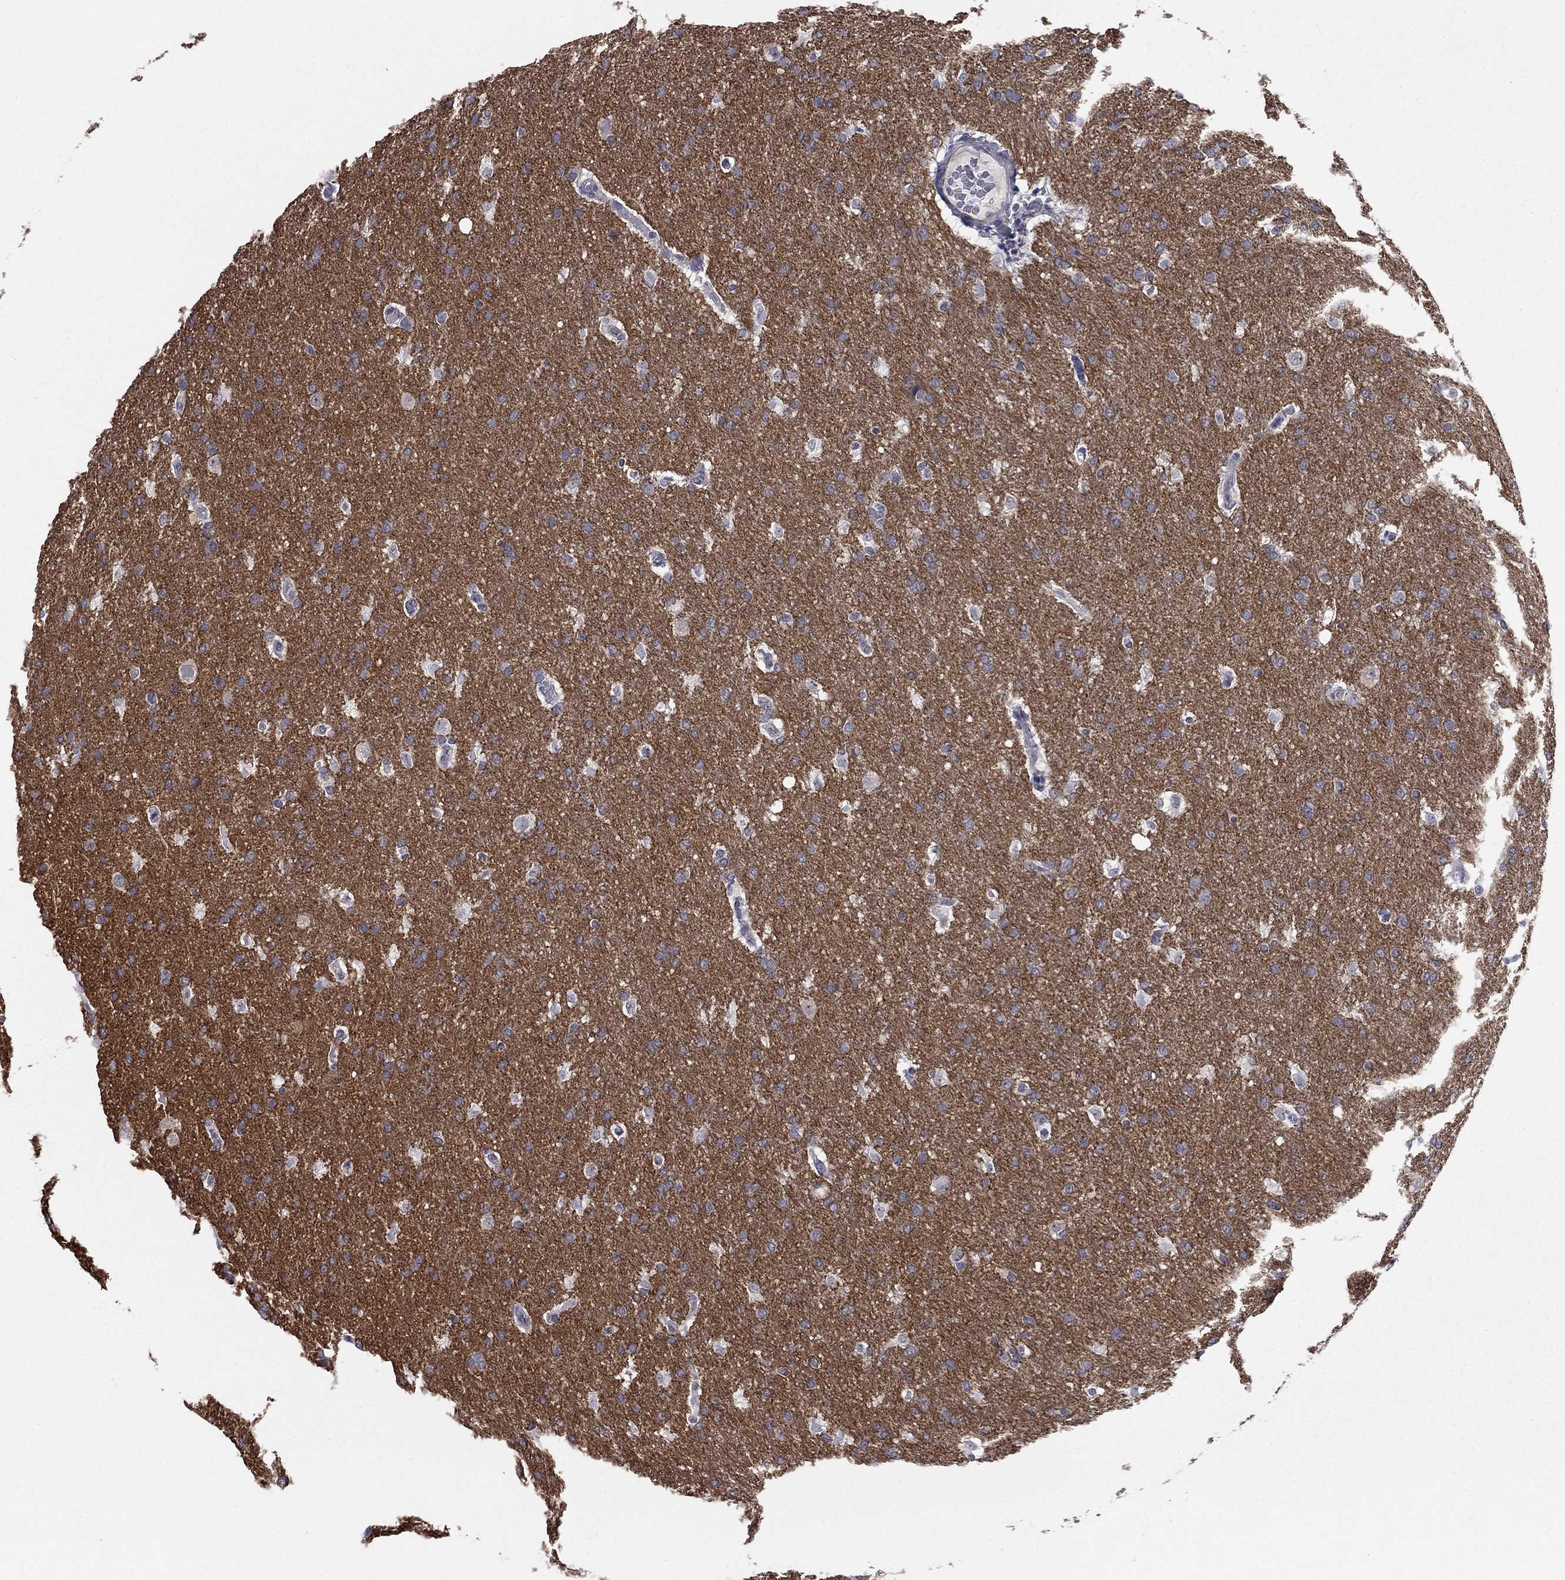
{"staining": {"intensity": "negative", "quantity": "none", "location": "none"}, "tissue": "glioma", "cell_type": "Tumor cells", "image_type": "cancer", "snomed": [{"axis": "morphology", "description": "Glioma, malignant, Low grade"}, {"axis": "topography", "description": "Brain"}], "caption": "The micrograph displays no staining of tumor cells in glioma.", "gene": "PRRT2", "patient": {"sex": "female", "age": 37}}